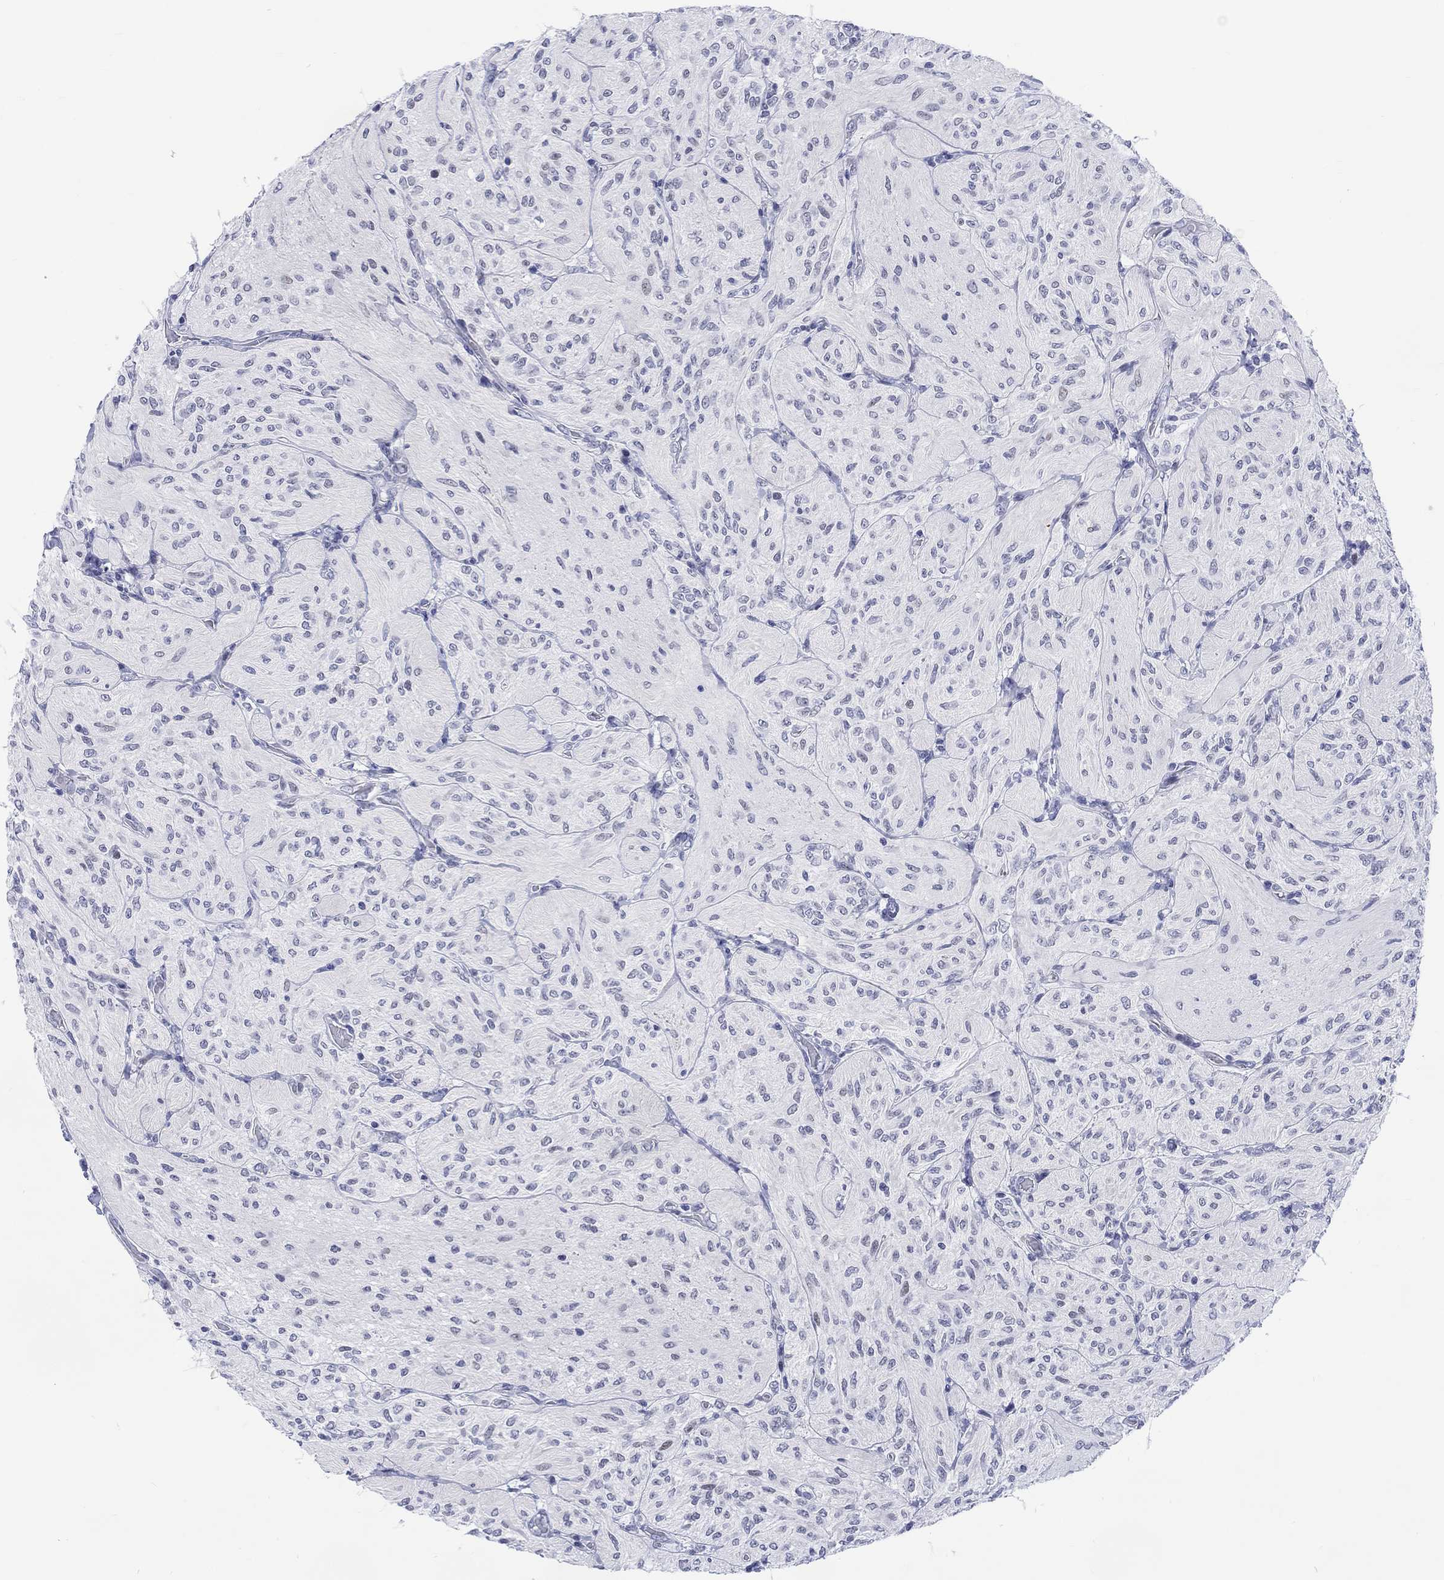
{"staining": {"intensity": "negative", "quantity": "none", "location": "none"}, "tissue": "glioma", "cell_type": "Tumor cells", "image_type": "cancer", "snomed": [{"axis": "morphology", "description": "Glioma, malignant, Low grade"}, {"axis": "topography", "description": "Brain"}], "caption": "Micrograph shows no significant protein staining in tumor cells of glioma.", "gene": "CDCA2", "patient": {"sex": "male", "age": 3}}